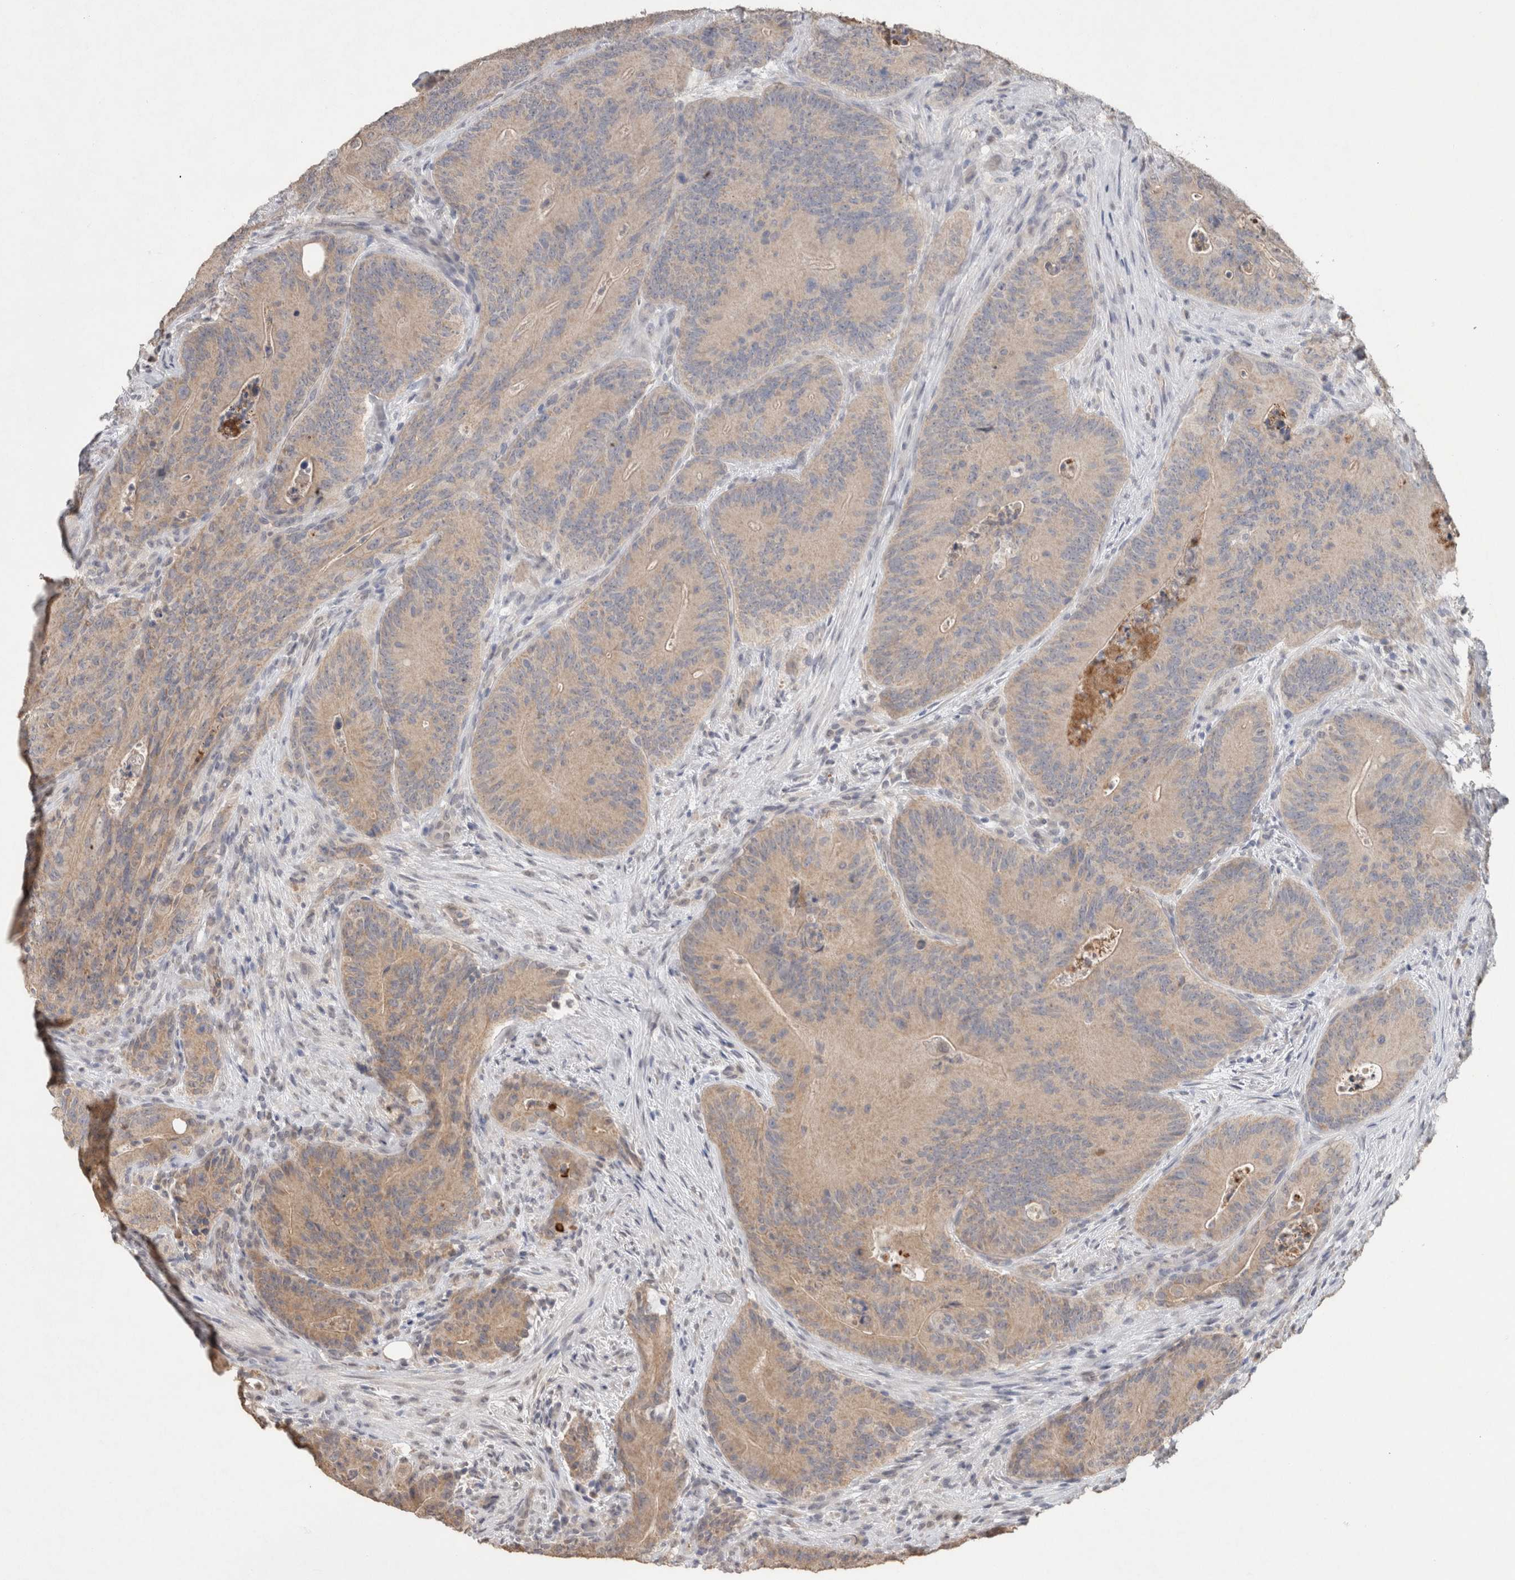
{"staining": {"intensity": "weak", "quantity": ">75%", "location": "cytoplasmic/membranous"}, "tissue": "colorectal cancer", "cell_type": "Tumor cells", "image_type": "cancer", "snomed": [{"axis": "morphology", "description": "Normal tissue, NOS"}, {"axis": "topography", "description": "Colon"}], "caption": "Colorectal cancer was stained to show a protein in brown. There is low levels of weak cytoplasmic/membranous positivity in approximately >75% of tumor cells.", "gene": "FABP7", "patient": {"sex": "female", "age": 82}}